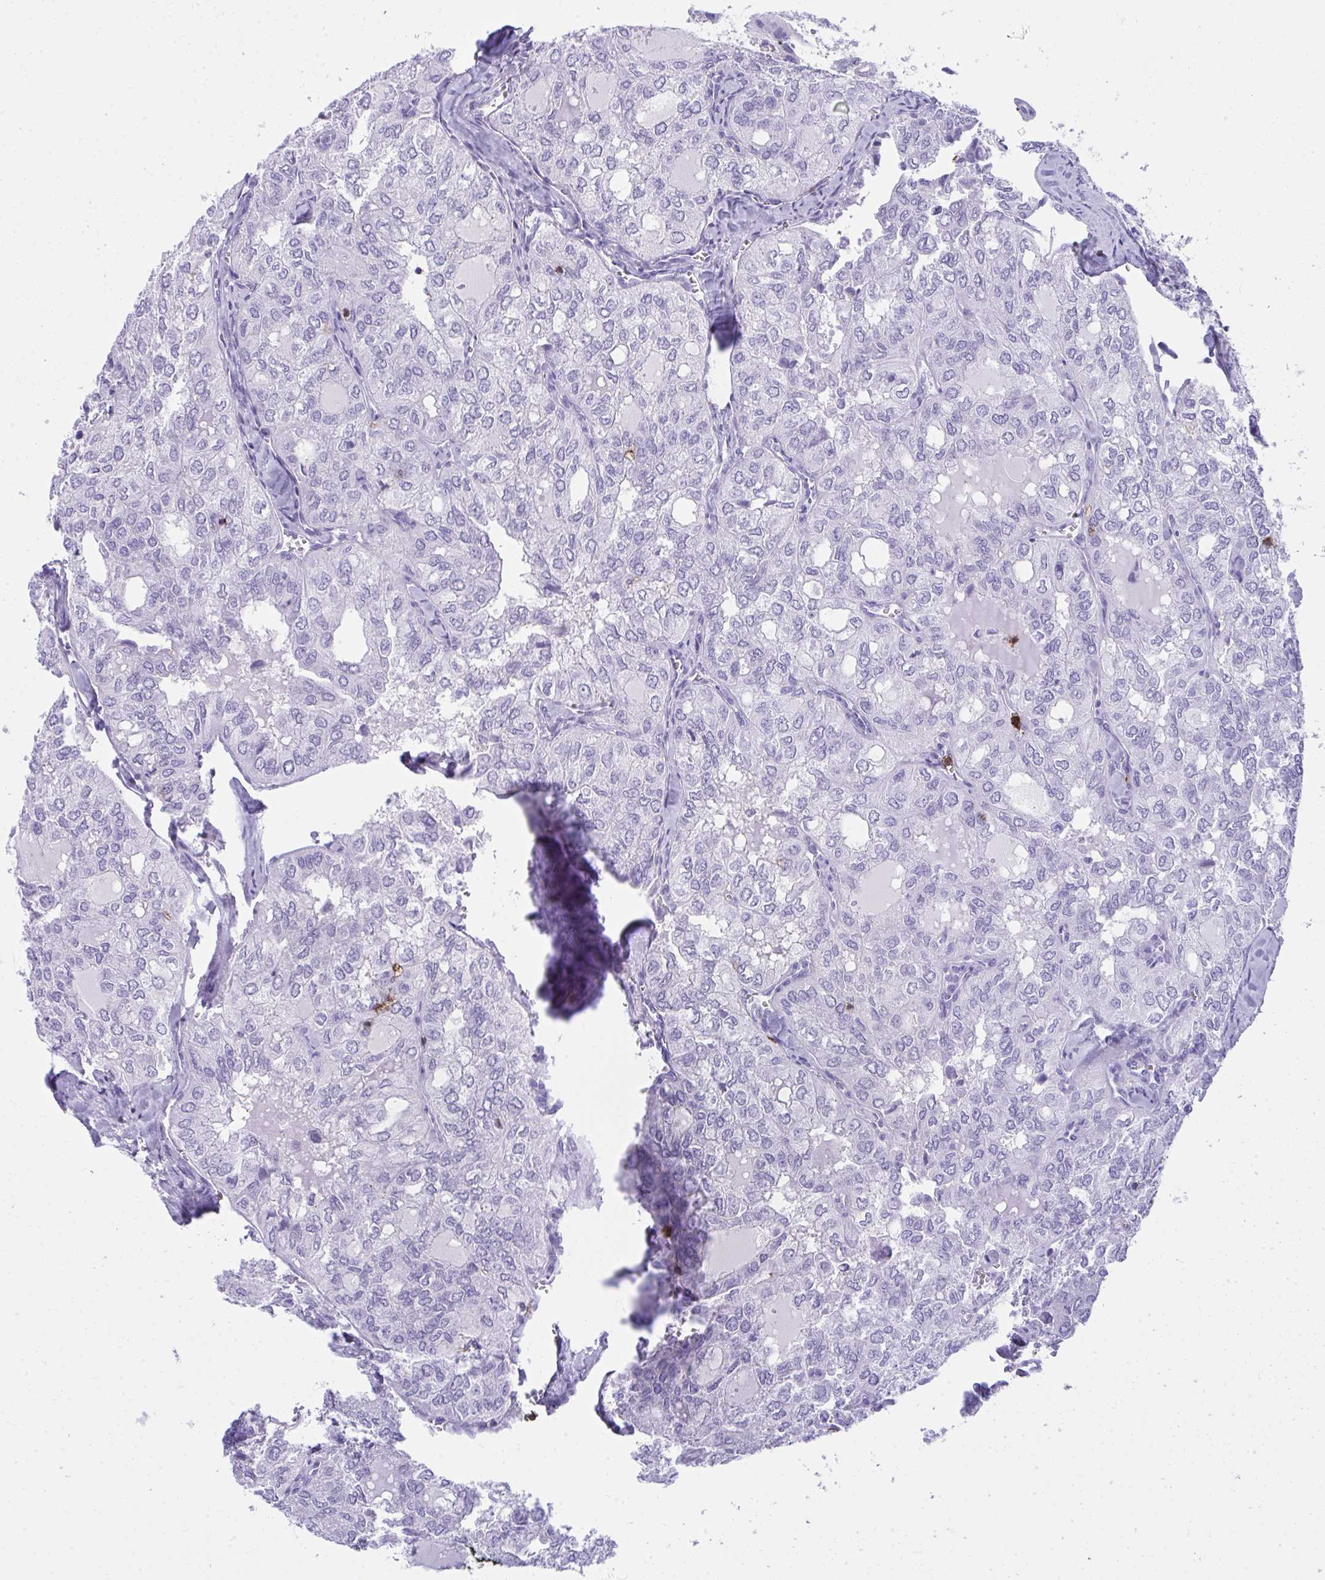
{"staining": {"intensity": "negative", "quantity": "none", "location": "none"}, "tissue": "thyroid cancer", "cell_type": "Tumor cells", "image_type": "cancer", "snomed": [{"axis": "morphology", "description": "Follicular adenoma carcinoma, NOS"}, {"axis": "topography", "description": "Thyroid gland"}], "caption": "DAB immunohistochemical staining of human thyroid cancer (follicular adenoma carcinoma) displays no significant expression in tumor cells. The staining was performed using DAB (3,3'-diaminobenzidine) to visualize the protein expression in brown, while the nuclei were stained in blue with hematoxylin (Magnification: 20x).", "gene": "SPN", "patient": {"sex": "male", "age": 75}}